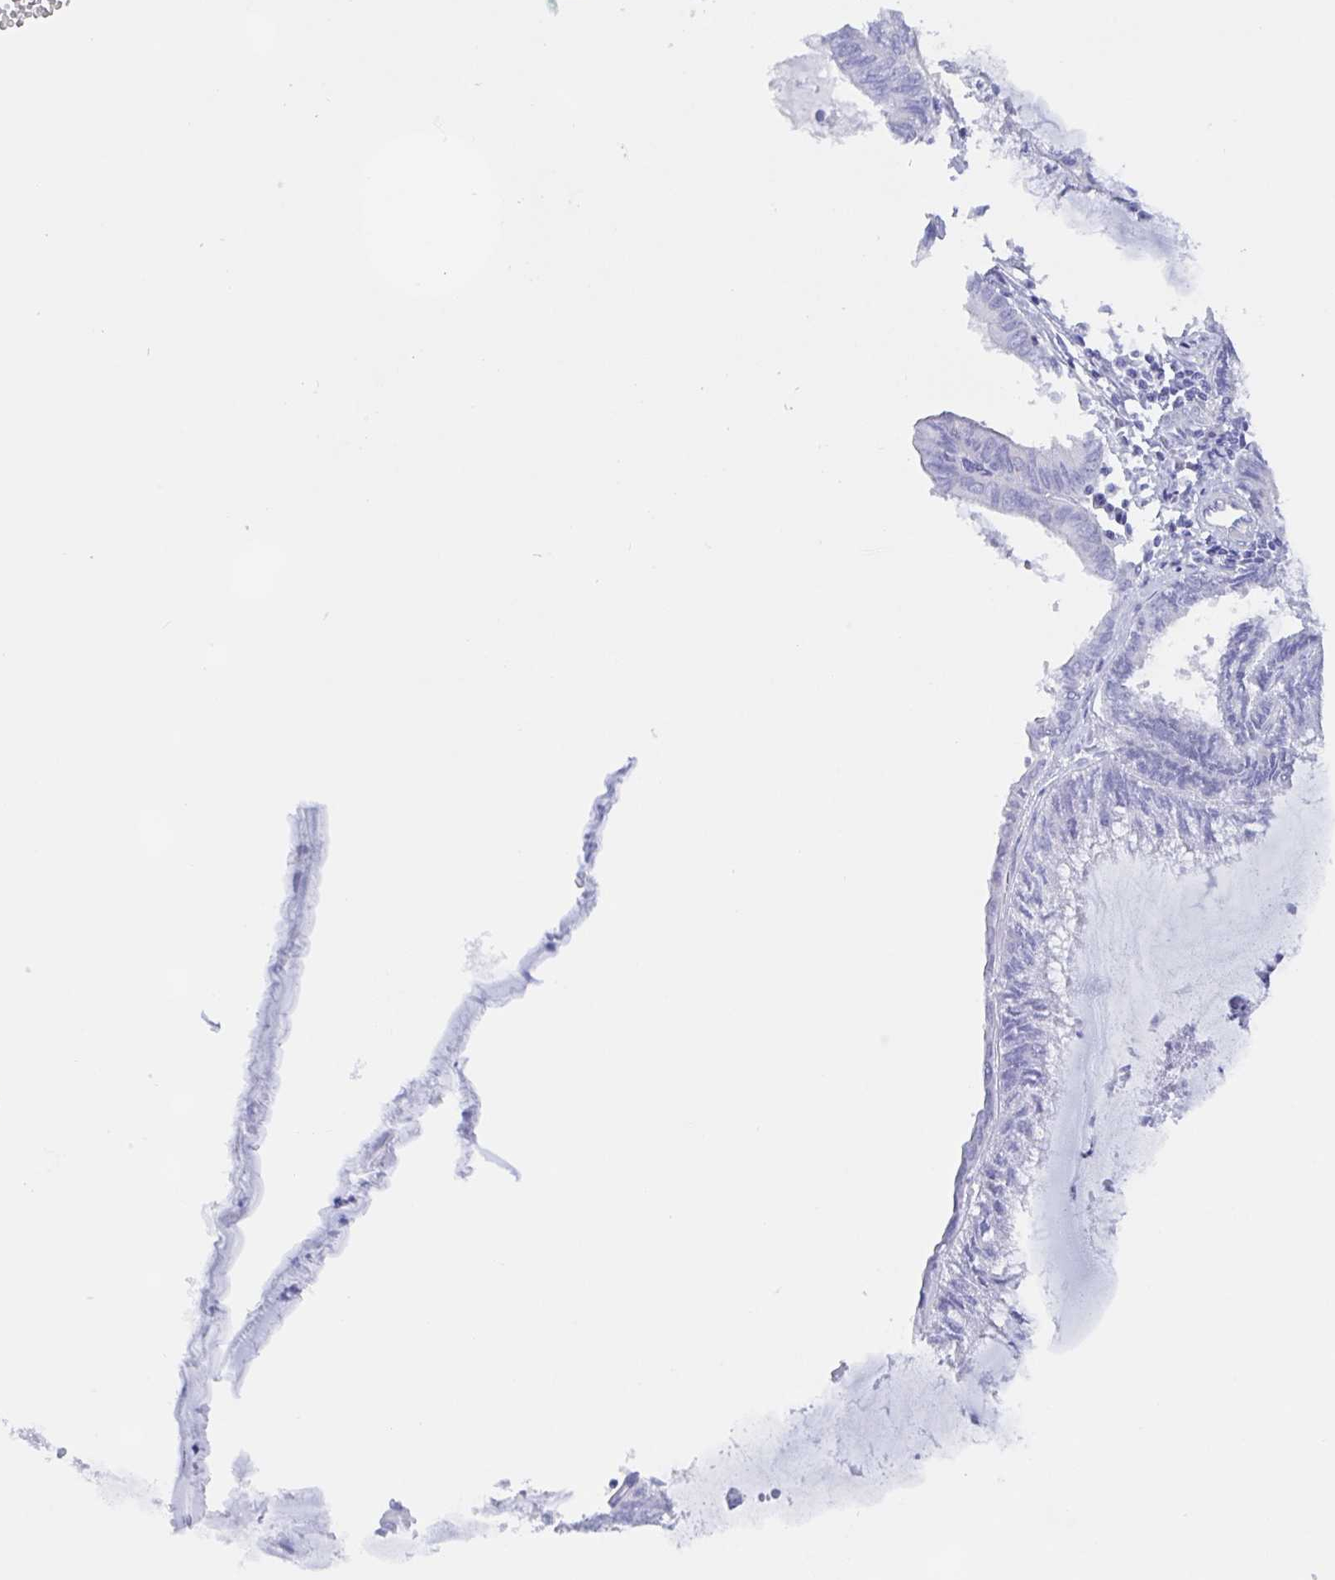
{"staining": {"intensity": "negative", "quantity": "none", "location": "none"}, "tissue": "endometrial cancer", "cell_type": "Tumor cells", "image_type": "cancer", "snomed": [{"axis": "morphology", "description": "Carcinoma, NOS"}, {"axis": "topography", "description": "Endometrium"}], "caption": "Endometrial carcinoma was stained to show a protein in brown. There is no significant staining in tumor cells.", "gene": "MUCL3", "patient": {"sex": "female", "age": 62}}